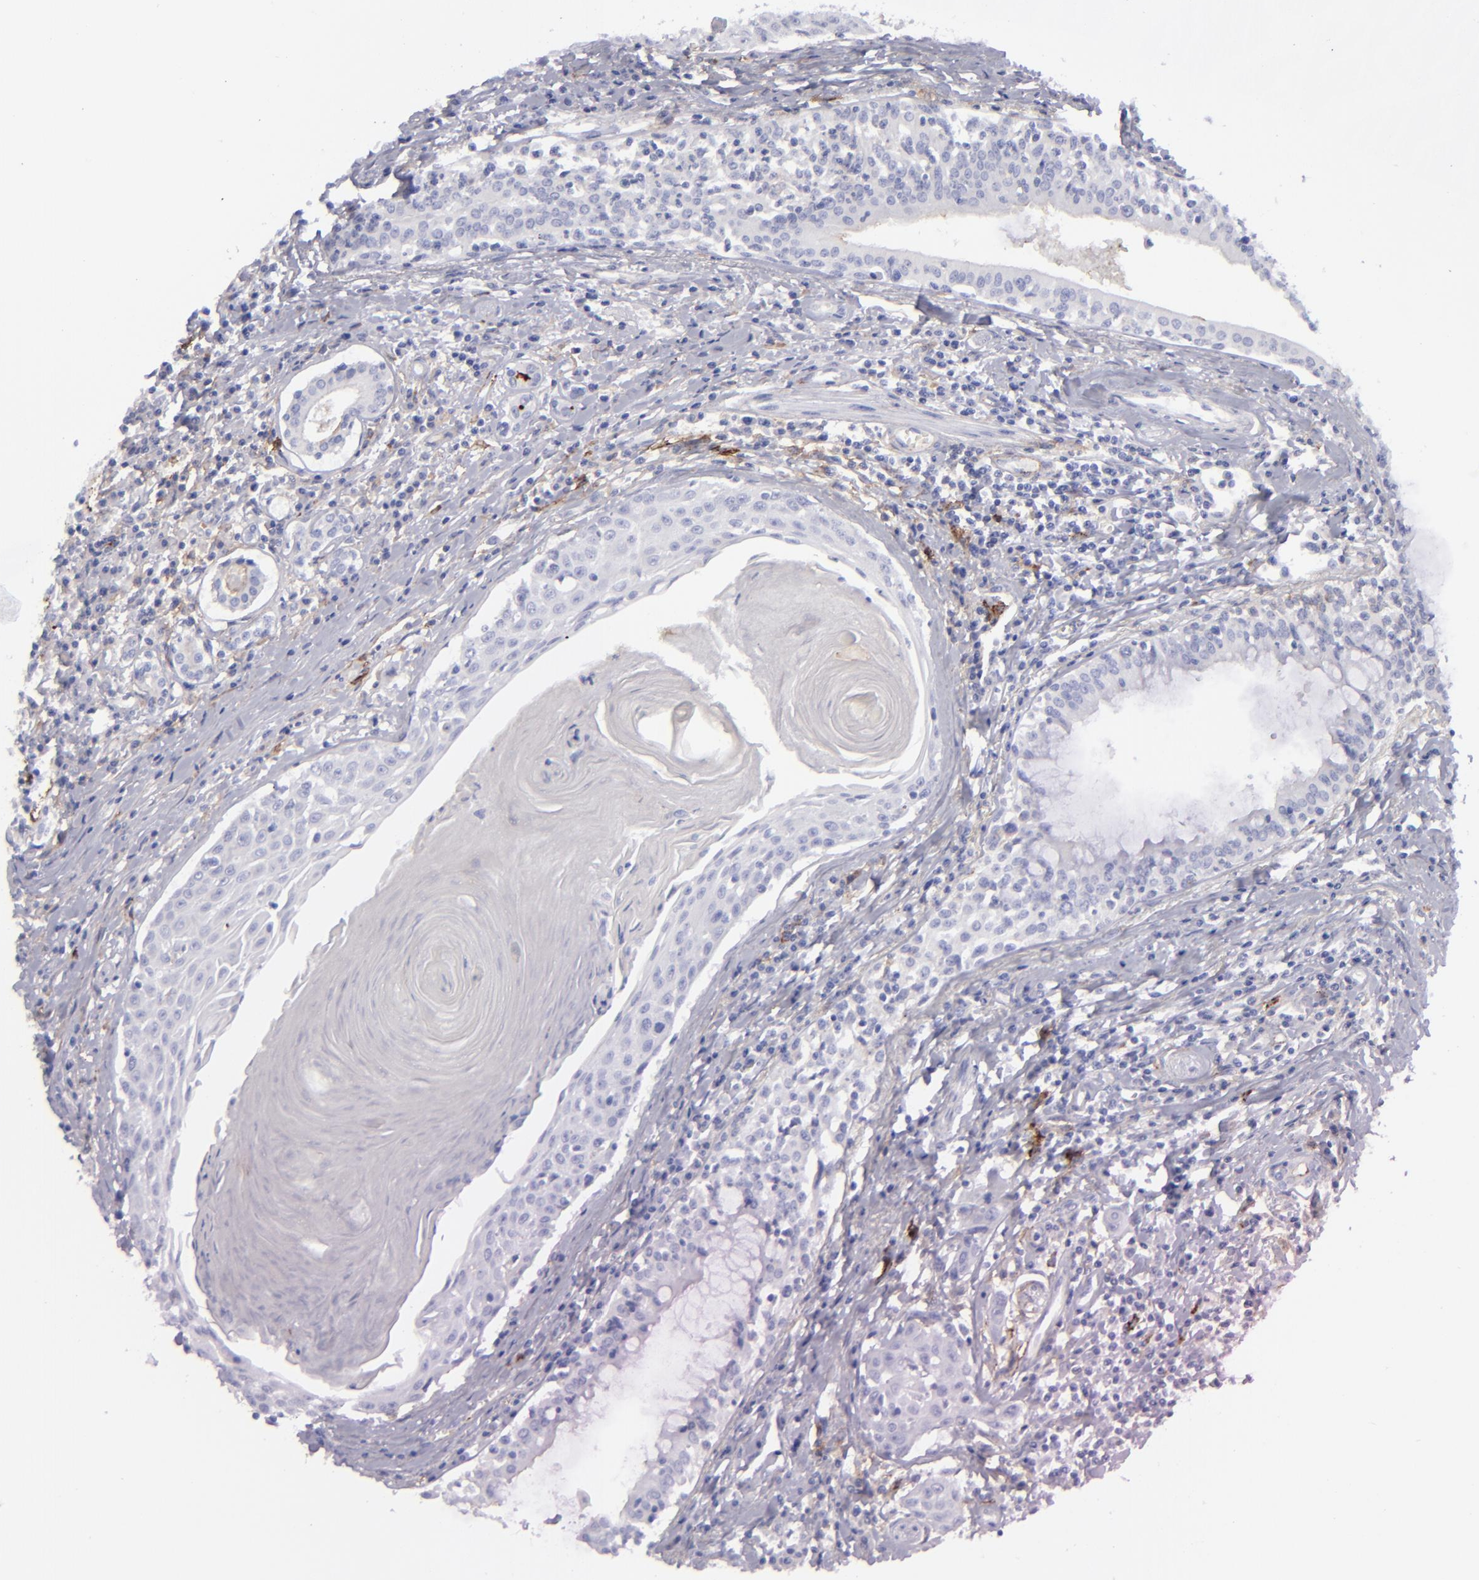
{"staining": {"intensity": "negative", "quantity": "none", "location": "none"}, "tissue": "head and neck cancer", "cell_type": "Tumor cells", "image_type": "cancer", "snomed": [{"axis": "morphology", "description": "Squamous cell carcinoma, NOS"}, {"axis": "morphology", "description": "Squamous cell carcinoma, metastatic, NOS"}, {"axis": "topography", "description": "Lymph node"}, {"axis": "topography", "description": "Salivary gland"}, {"axis": "topography", "description": "Head-Neck"}], "caption": "Tumor cells are negative for brown protein staining in metastatic squamous cell carcinoma (head and neck).", "gene": "ANPEP", "patient": {"sex": "female", "age": 74}}